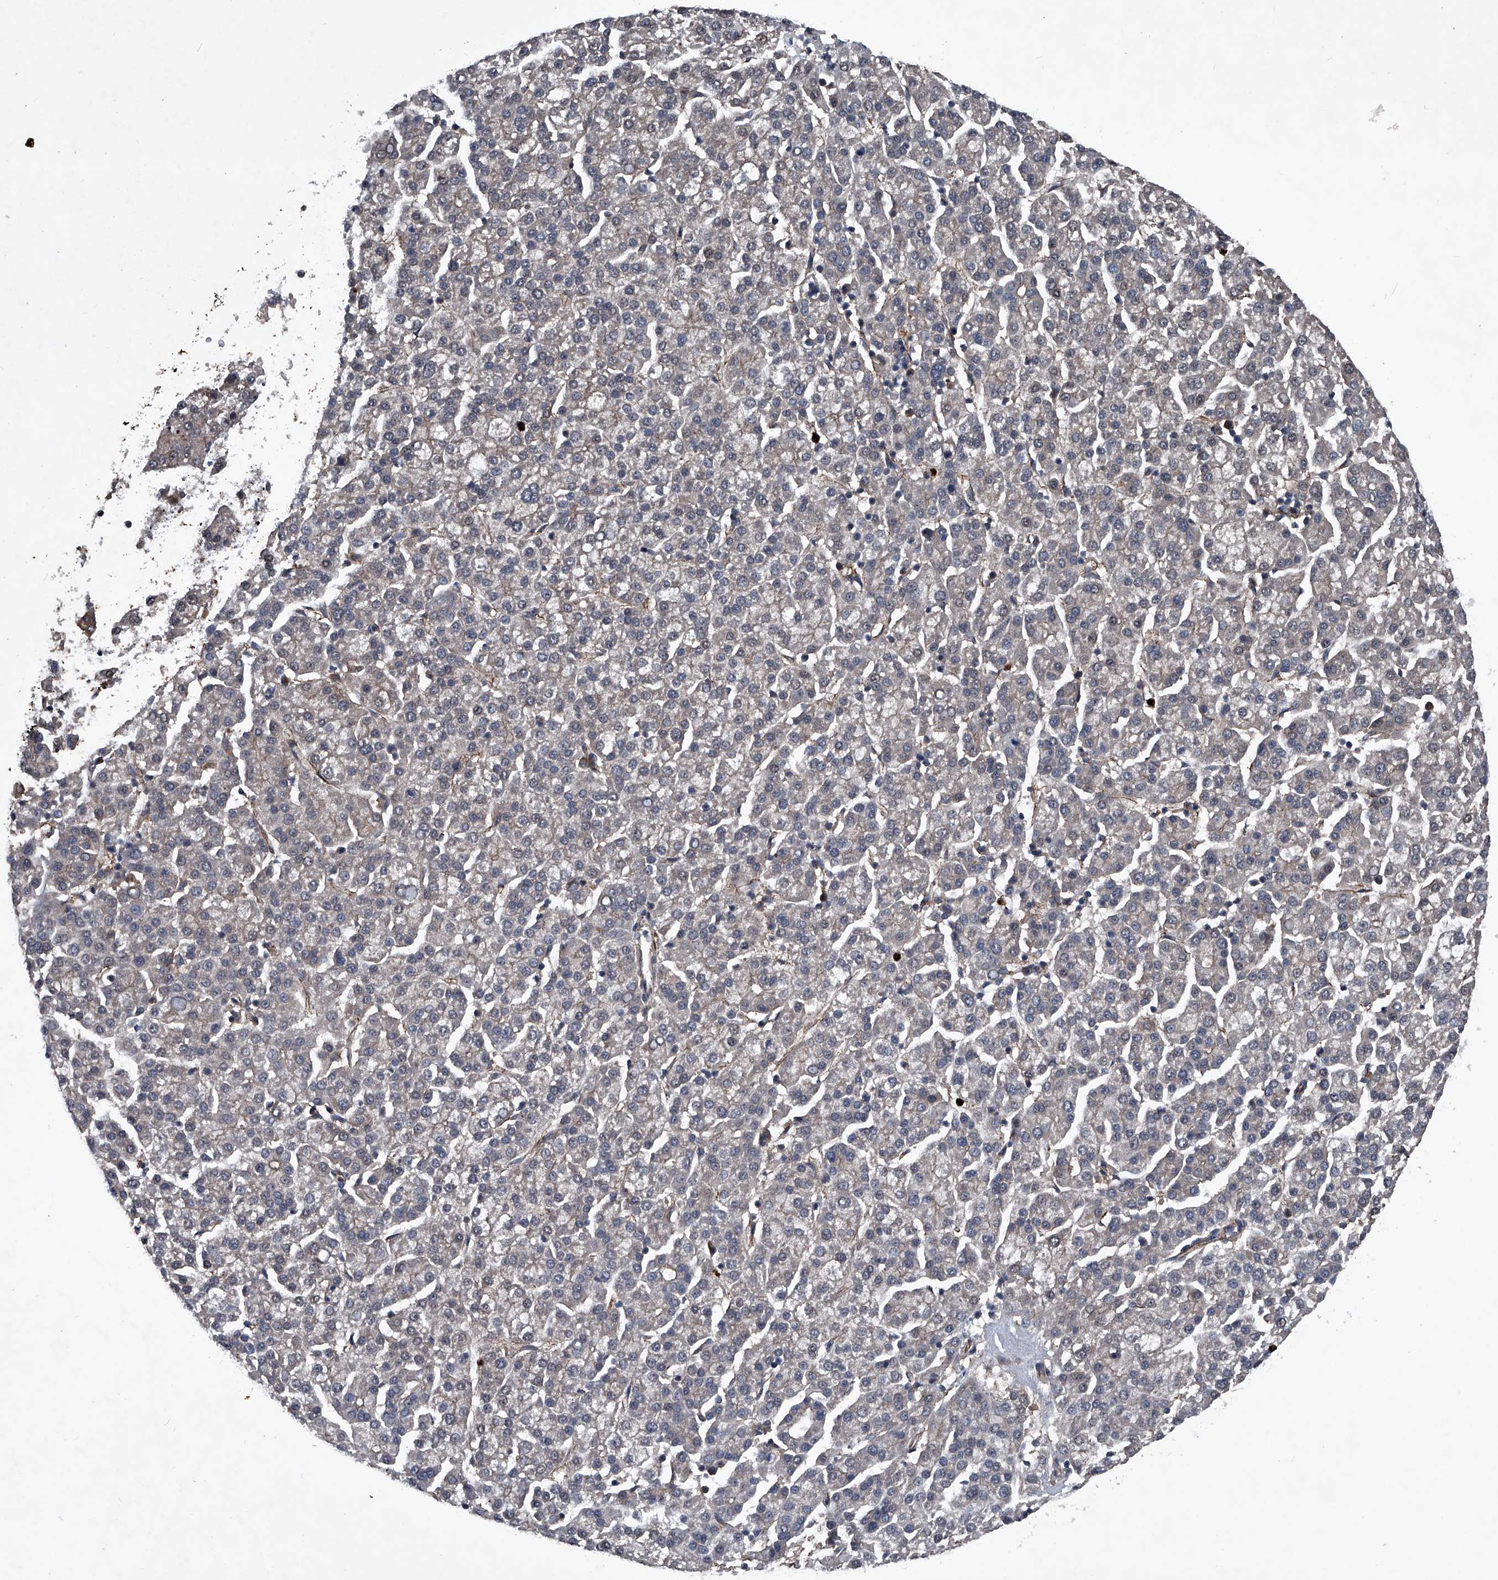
{"staining": {"intensity": "weak", "quantity": "<25%", "location": "cytoplasmic/membranous"}, "tissue": "liver cancer", "cell_type": "Tumor cells", "image_type": "cancer", "snomed": [{"axis": "morphology", "description": "Carcinoma, Hepatocellular, NOS"}, {"axis": "topography", "description": "Liver"}], "caption": "DAB (3,3'-diaminobenzidine) immunohistochemical staining of human liver hepatocellular carcinoma displays no significant positivity in tumor cells.", "gene": "MAPKAP1", "patient": {"sex": "female", "age": 58}}